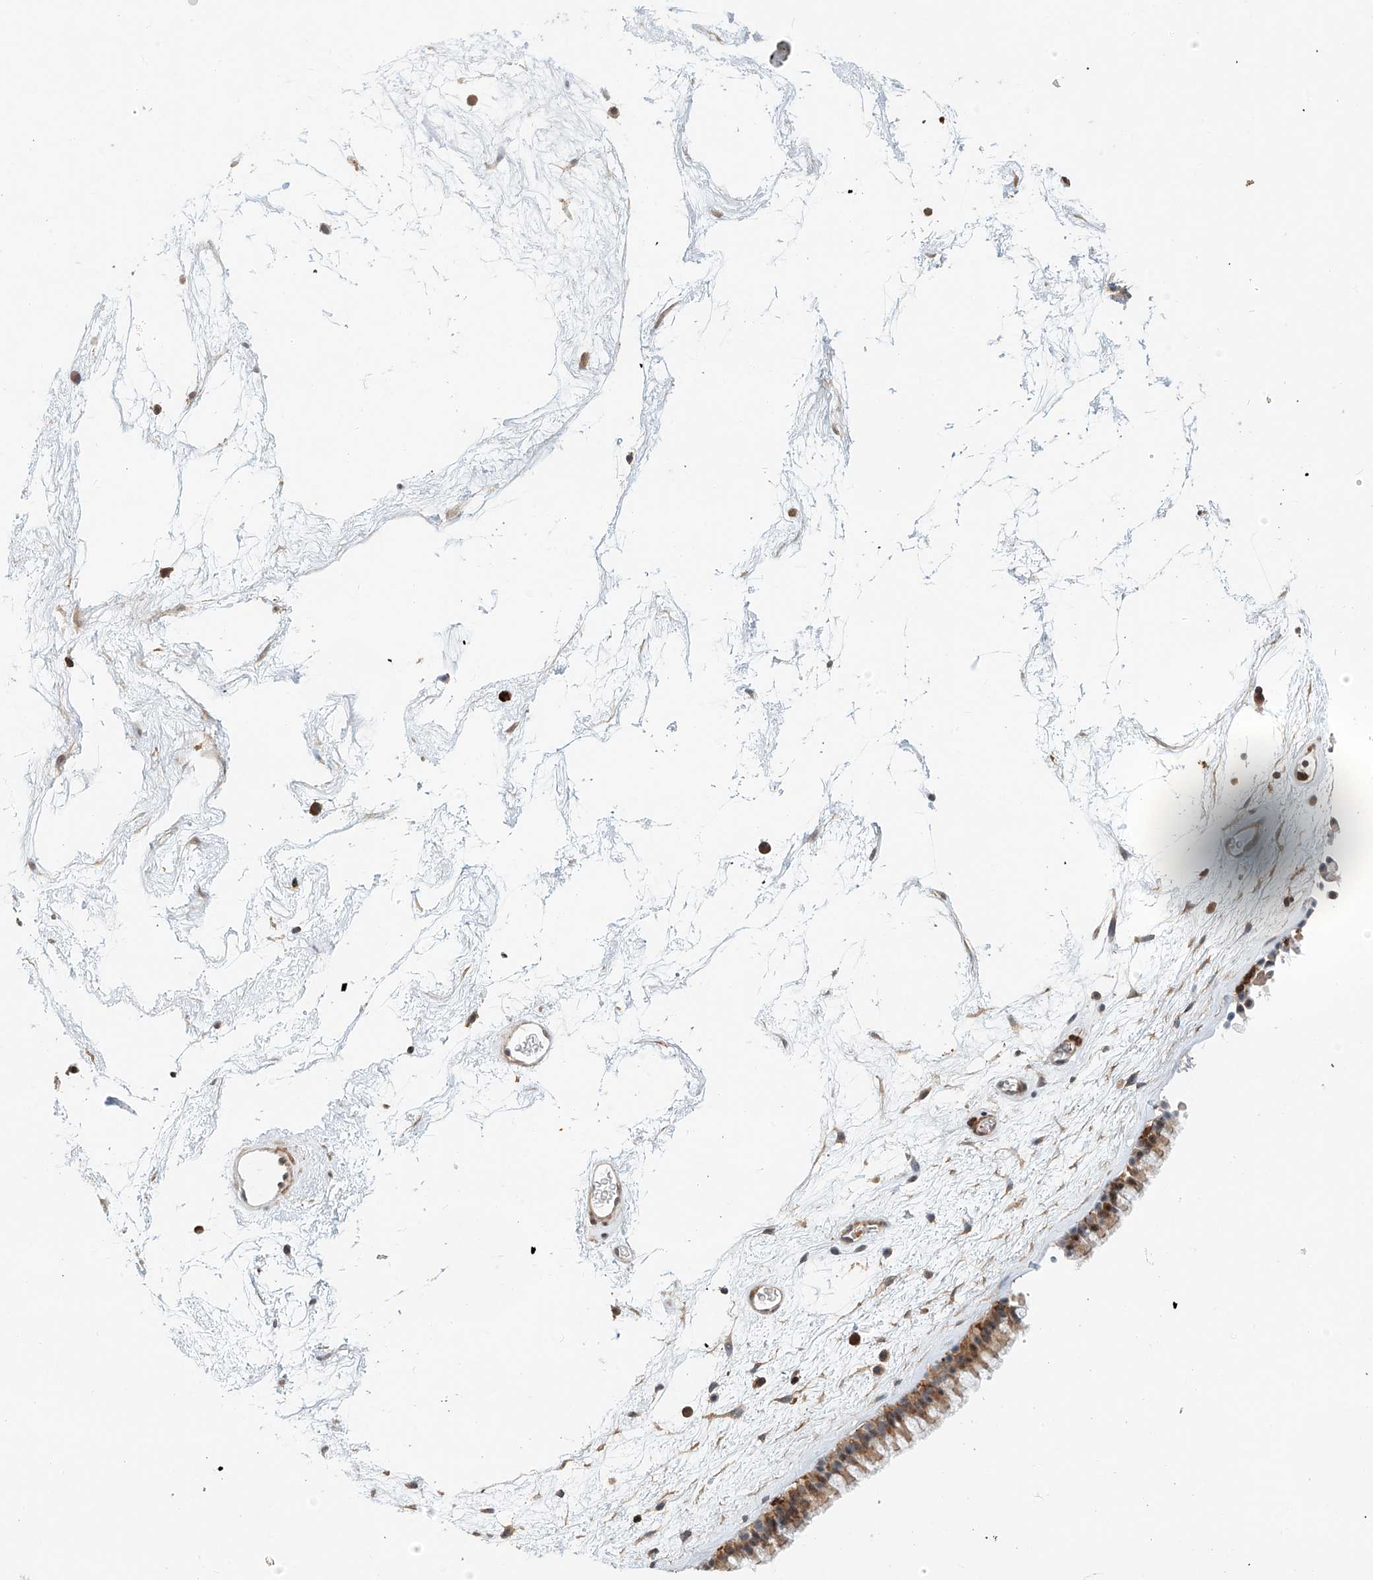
{"staining": {"intensity": "moderate", "quantity": ">75%", "location": "cytoplasmic/membranous"}, "tissue": "nasopharynx", "cell_type": "Respiratory epithelial cells", "image_type": "normal", "snomed": [{"axis": "morphology", "description": "Normal tissue, NOS"}, {"axis": "morphology", "description": "Inflammation, NOS"}, {"axis": "topography", "description": "Nasopharynx"}], "caption": "IHC of normal nasopharynx demonstrates medium levels of moderate cytoplasmic/membranous staining in approximately >75% of respiratory epithelial cells.", "gene": "MICAL1", "patient": {"sex": "male", "age": 48}}